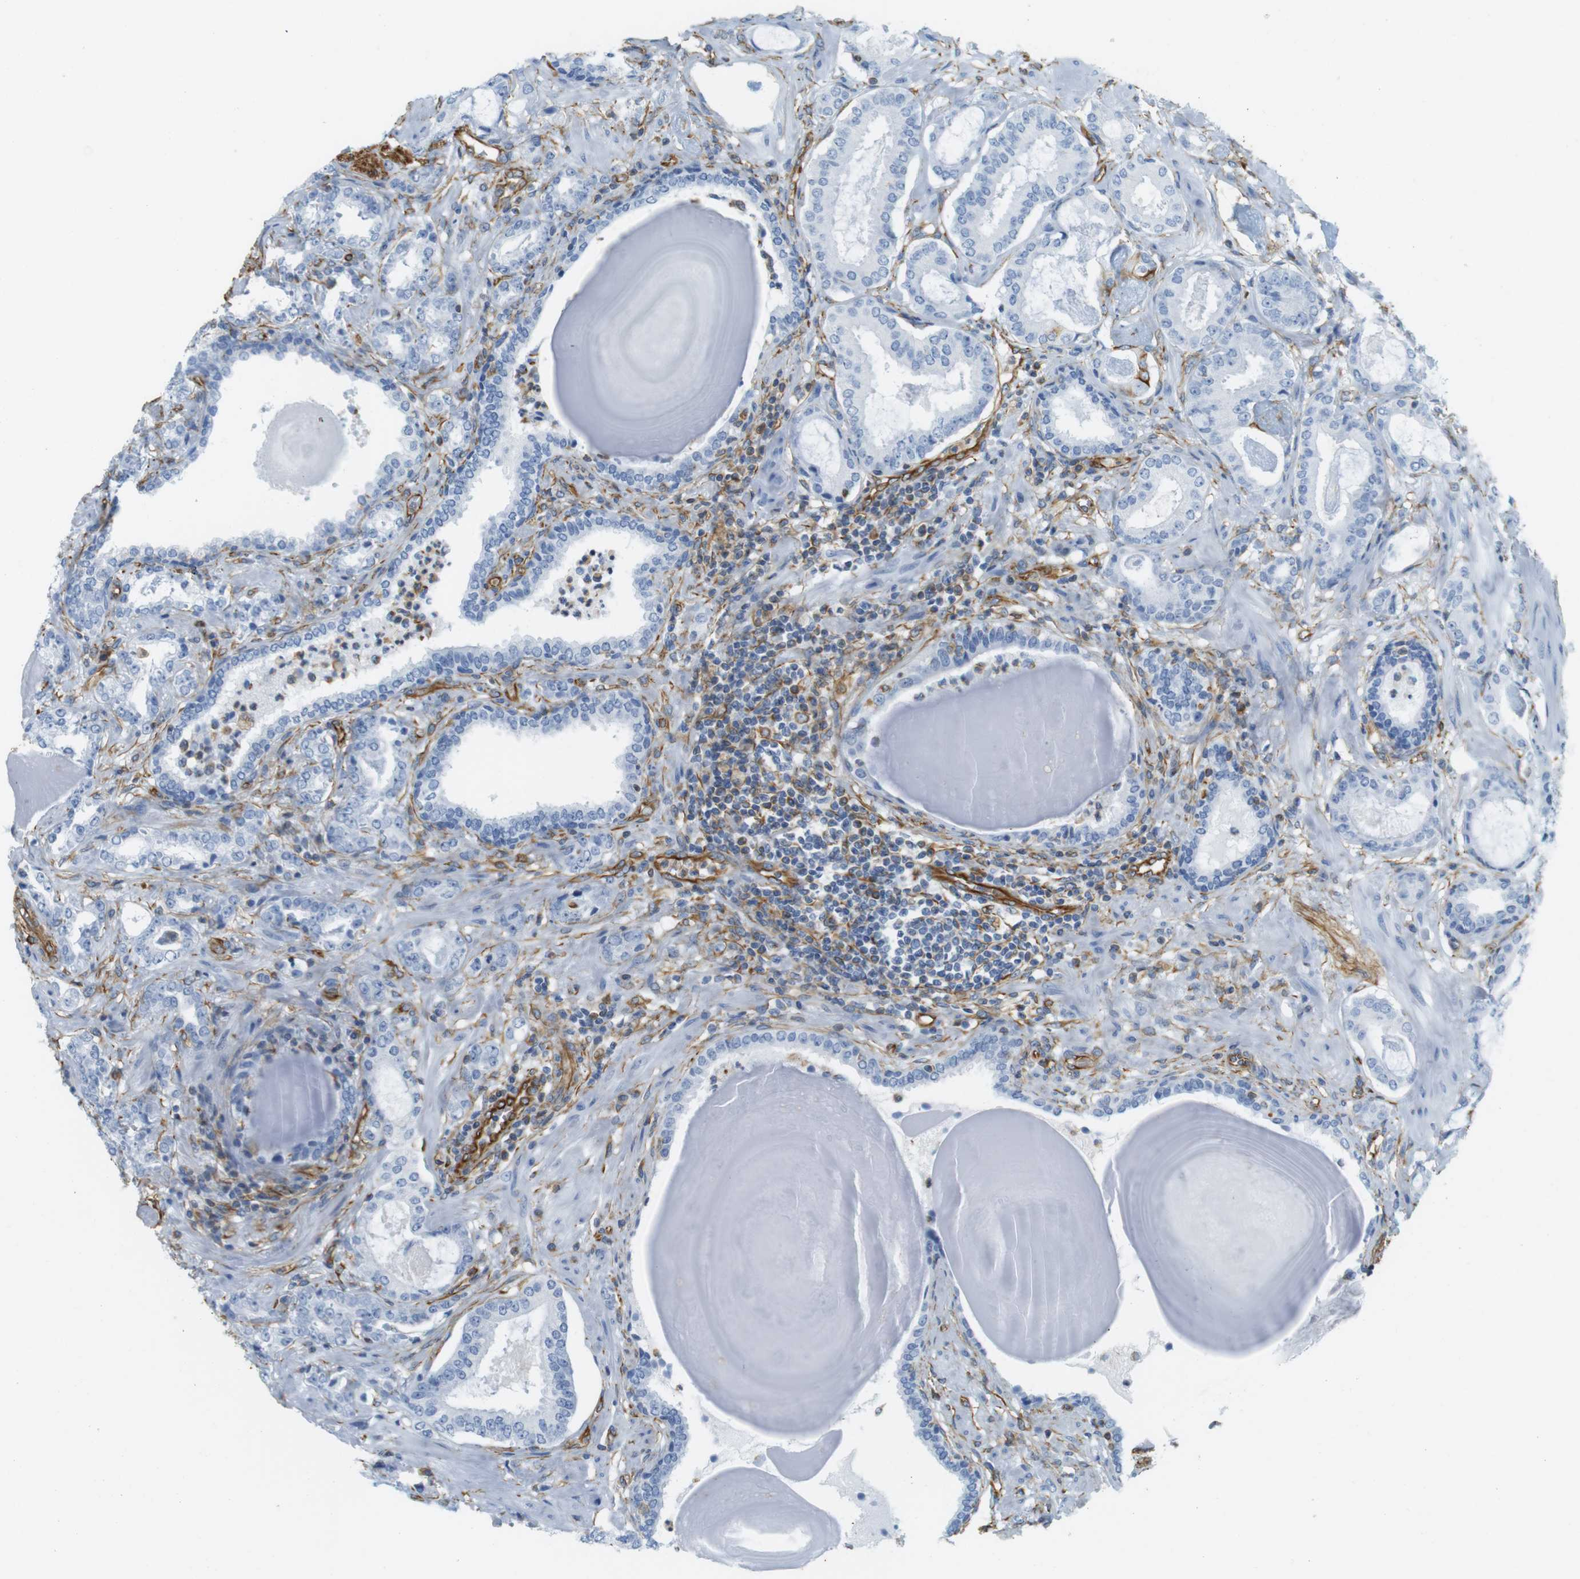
{"staining": {"intensity": "negative", "quantity": "none", "location": "none"}, "tissue": "prostate cancer", "cell_type": "Tumor cells", "image_type": "cancer", "snomed": [{"axis": "morphology", "description": "Adenocarcinoma, Low grade"}, {"axis": "topography", "description": "Prostate"}], "caption": "The histopathology image shows no staining of tumor cells in prostate cancer (low-grade adenocarcinoma).", "gene": "MS4A10", "patient": {"sex": "male", "age": 53}}